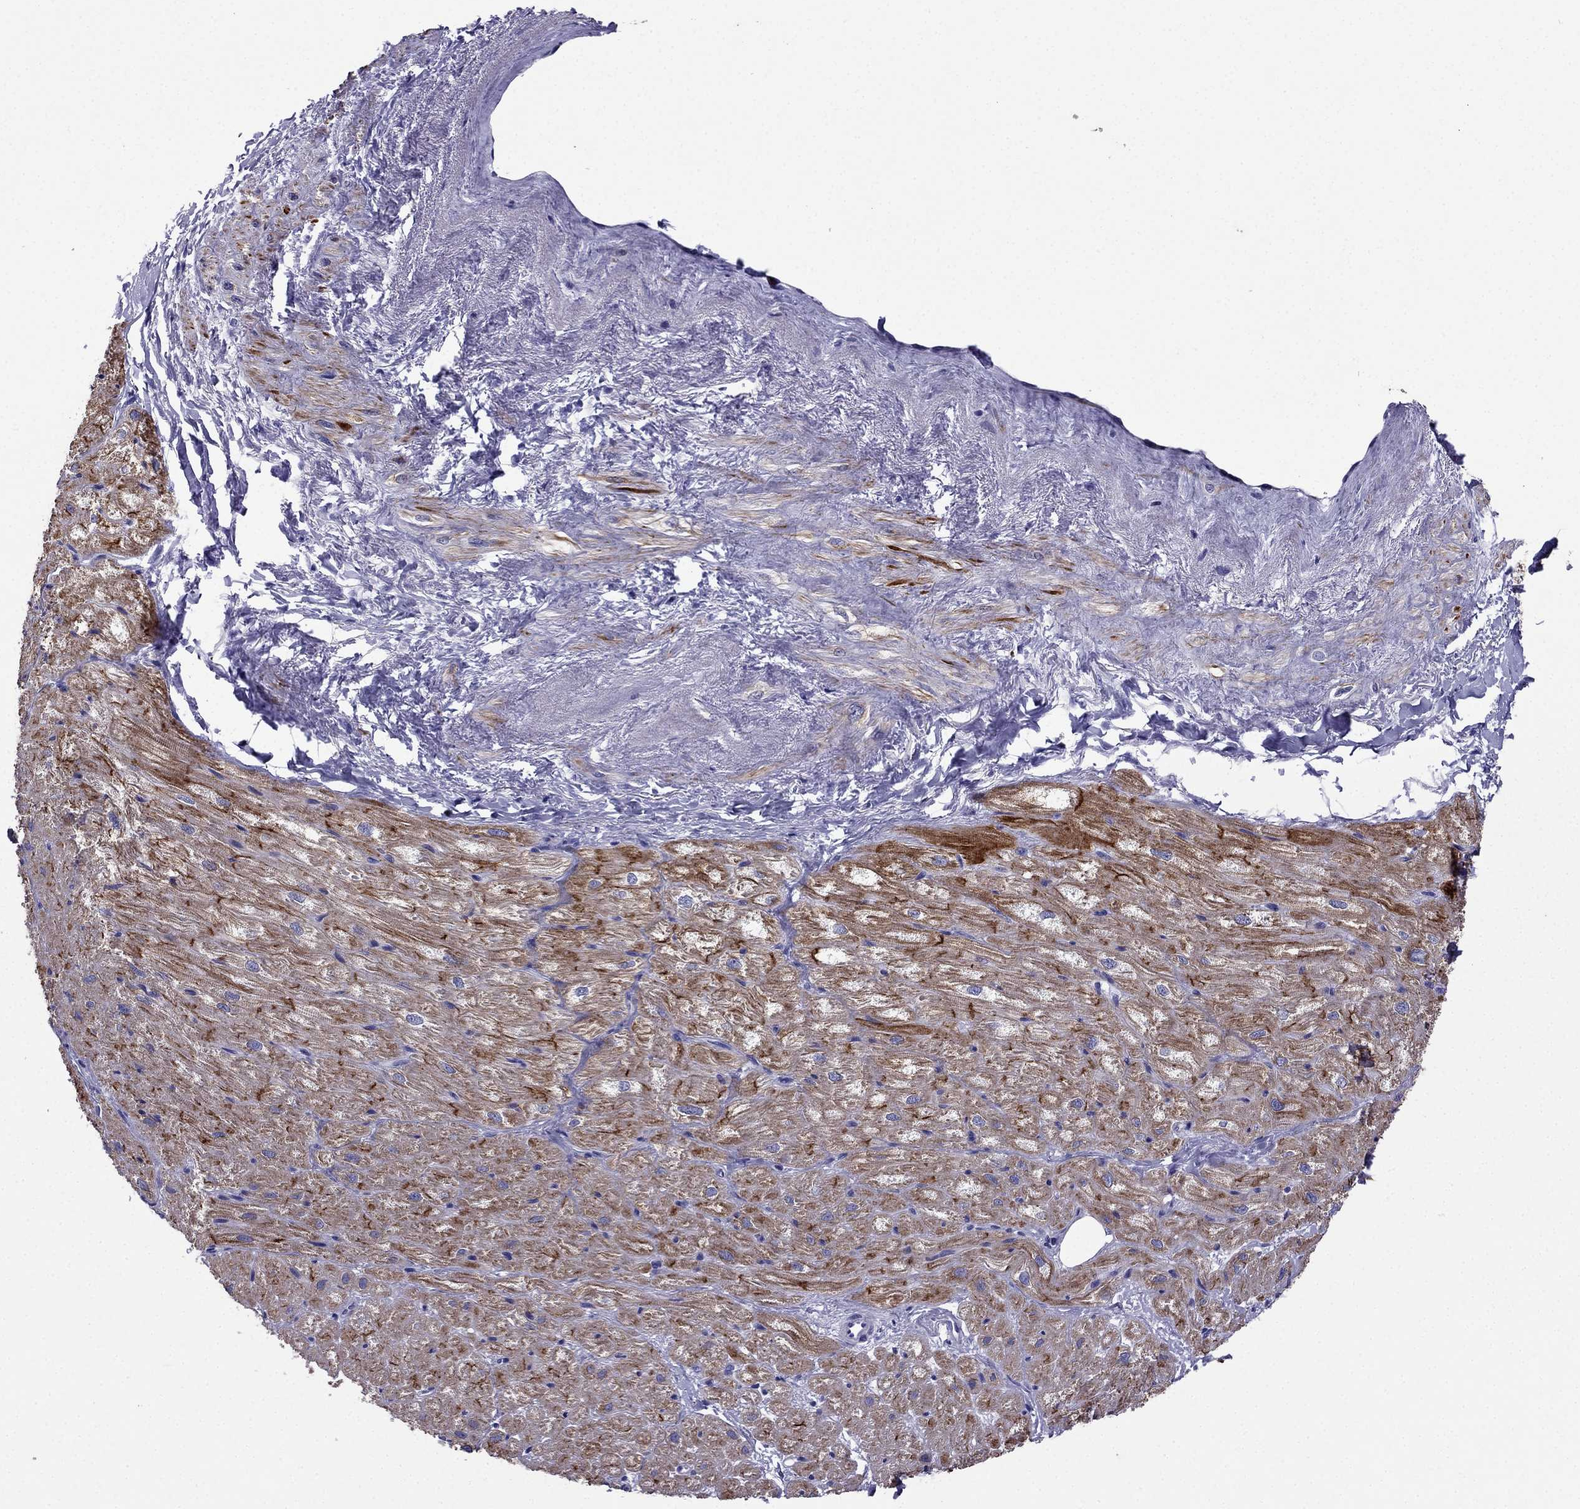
{"staining": {"intensity": "moderate", "quantity": ">75%", "location": "cytoplasmic/membranous"}, "tissue": "heart muscle", "cell_type": "Cardiomyocytes", "image_type": "normal", "snomed": [{"axis": "morphology", "description": "Normal tissue, NOS"}, {"axis": "topography", "description": "Heart"}], "caption": "Protein staining of benign heart muscle shows moderate cytoplasmic/membranous positivity in approximately >75% of cardiomyocytes.", "gene": "DSC1", "patient": {"sex": "male", "age": 57}}